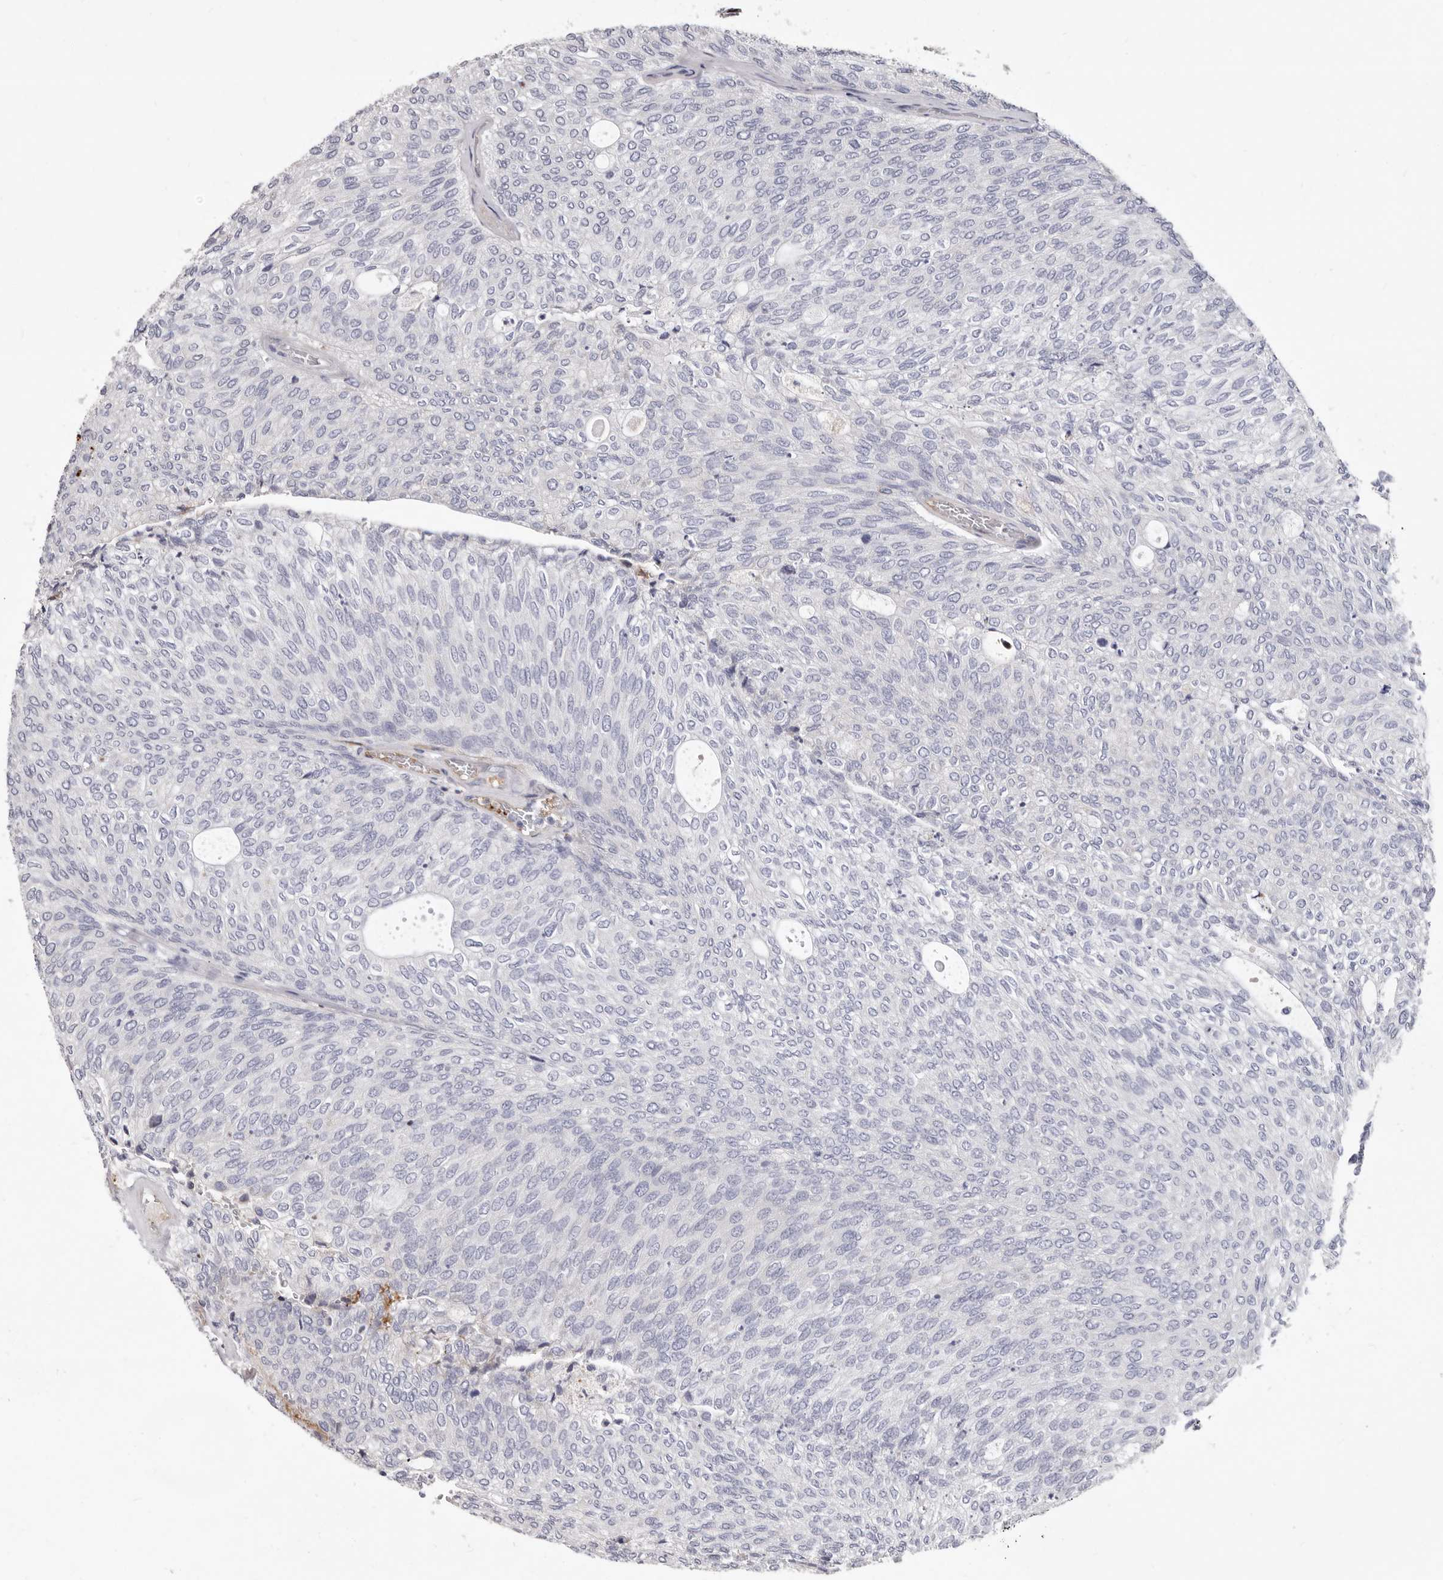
{"staining": {"intensity": "negative", "quantity": "none", "location": "none"}, "tissue": "urothelial cancer", "cell_type": "Tumor cells", "image_type": "cancer", "snomed": [{"axis": "morphology", "description": "Urothelial carcinoma, Low grade"}, {"axis": "topography", "description": "Urinary bladder"}], "caption": "The IHC histopathology image has no significant expression in tumor cells of low-grade urothelial carcinoma tissue. (DAB (3,3'-diaminobenzidine) IHC, high magnification).", "gene": "NUBPL", "patient": {"sex": "female", "age": 79}}